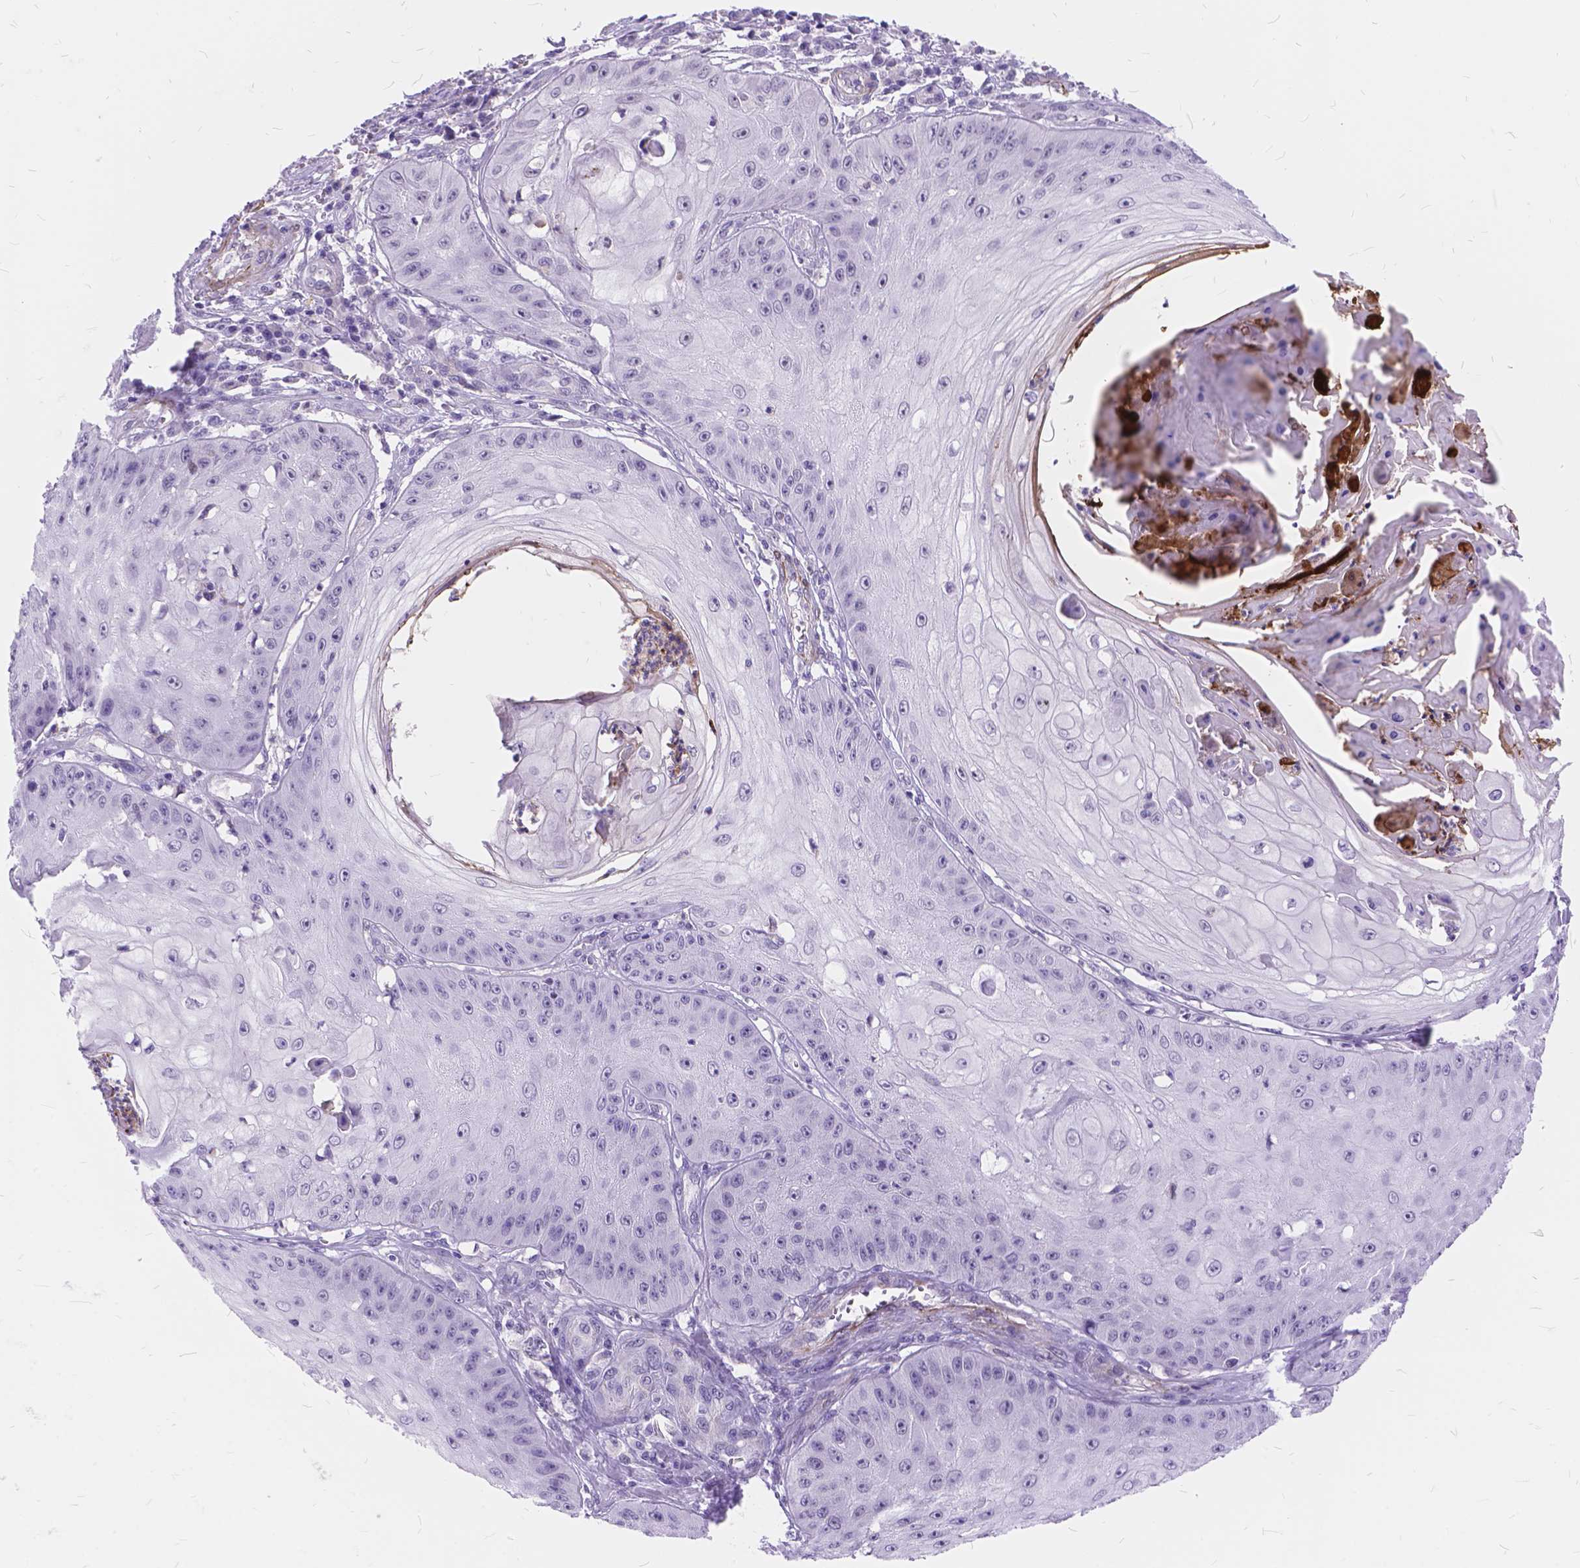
{"staining": {"intensity": "negative", "quantity": "none", "location": "none"}, "tissue": "skin cancer", "cell_type": "Tumor cells", "image_type": "cancer", "snomed": [{"axis": "morphology", "description": "Squamous cell carcinoma, NOS"}, {"axis": "topography", "description": "Skin"}], "caption": "Immunohistochemical staining of human skin squamous cell carcinoma shows no significant expression in tumor cells. Brightfield microscopy of immunohistochemistry (IHC) stained with DAB (3,3'-diaminobenzidine) (brown) and hematoxylin (blue), captured at high magnification.", "gene": "MAN2C1", "patient": {"sex": "male", "age": 70}}